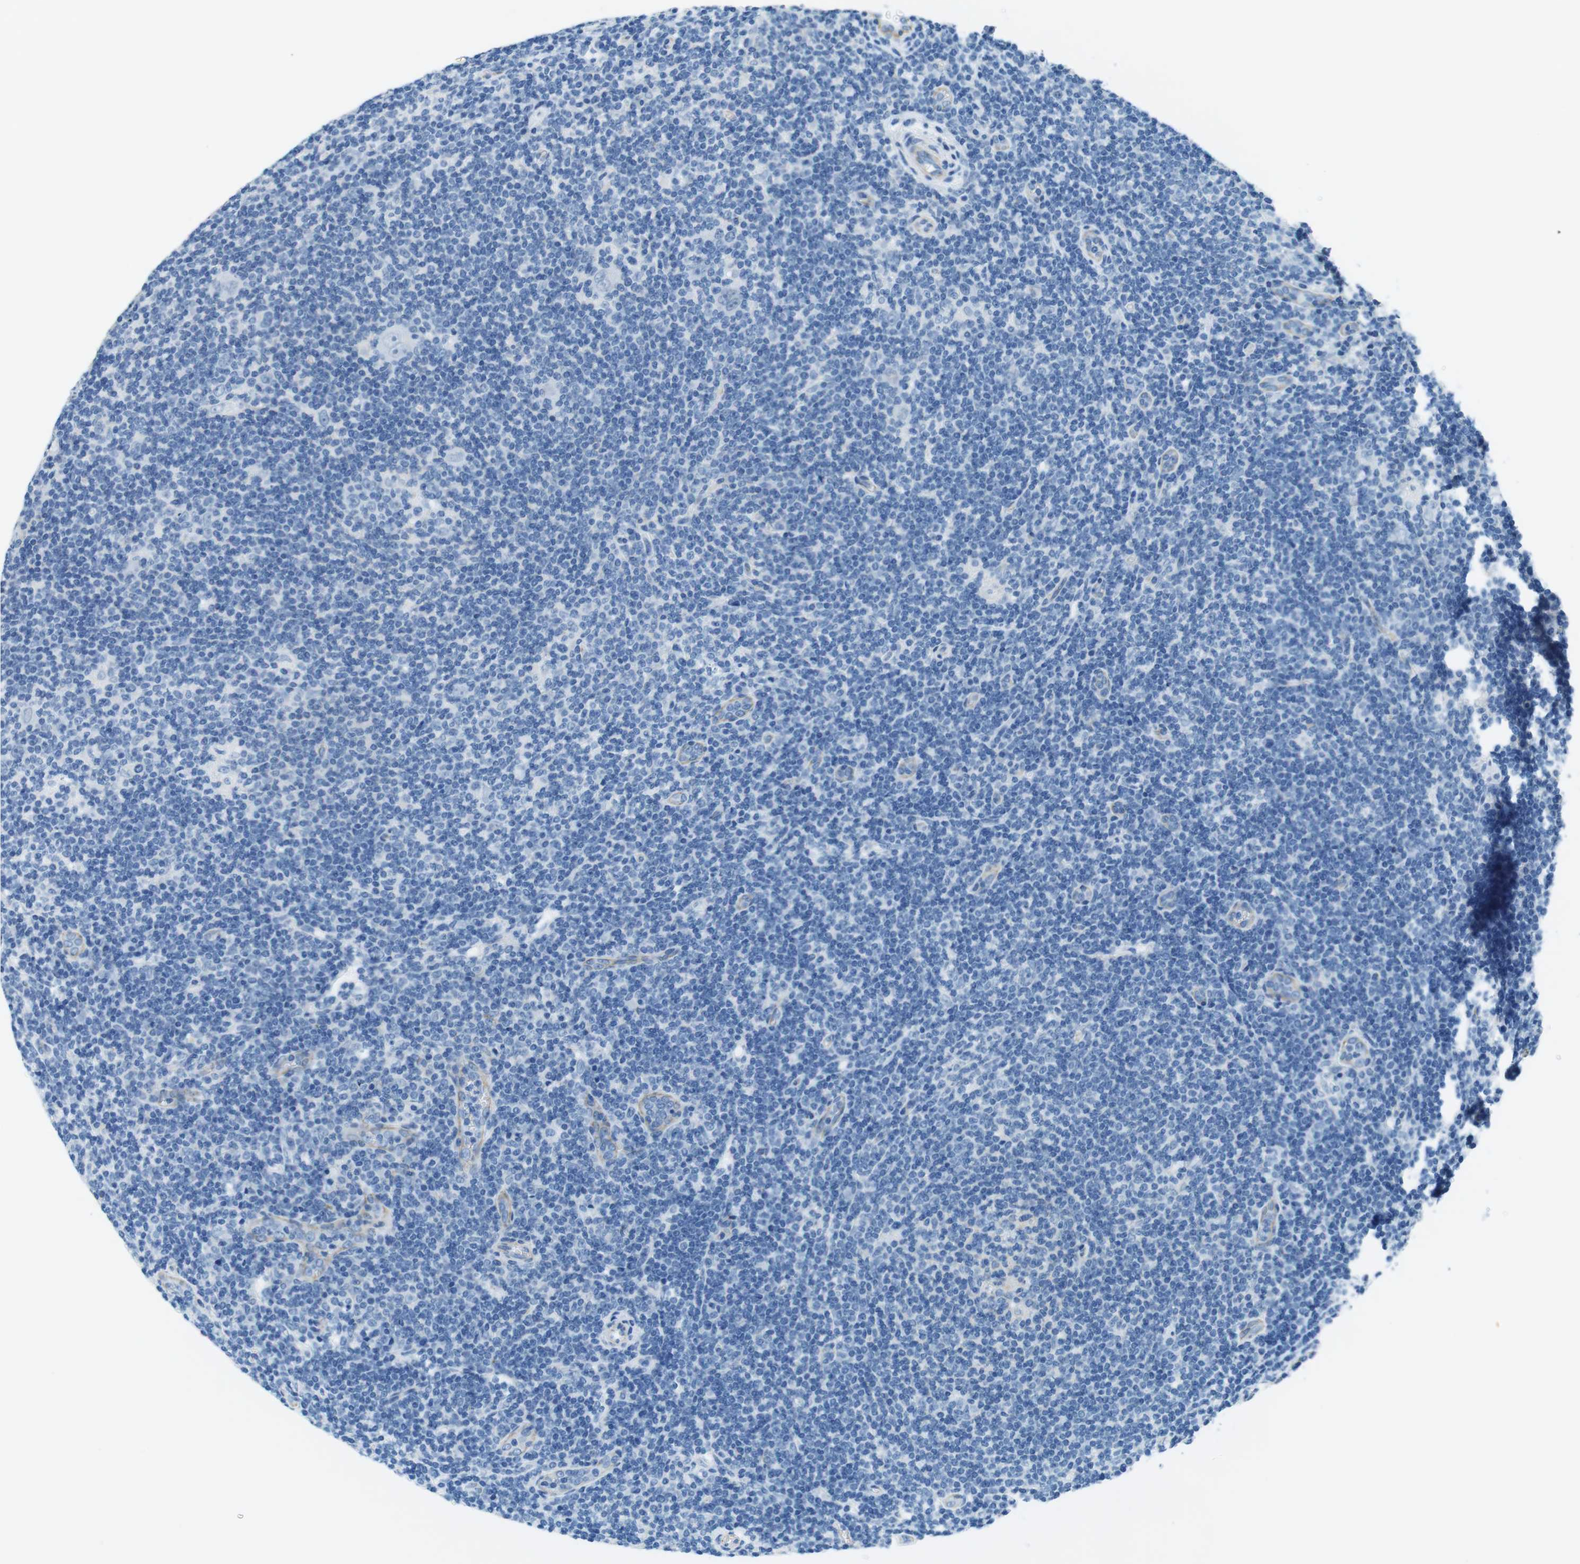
{"staining": {"intensity": "negative", "quantity": "none", "location": "none"}, "tissue": "lymphoma", "cell_type": "Tumor cells", "image_type": "cancer", "snomed": [{"axis": "morphology", "description": "Hodgkin's disease, NOS"}, {"axis": "topography", "description": "Lymph node"}], "caption": "Tumor cells show no significant expression in Hodgkin's disease. The staining is performed using DAB (3,3'-diaminobenzidine) brown chromogen with nuclei counter-stained in using hematoxylin.", "gene": "SLC6A6", "patient": {"sex": "female", "age": 57}}